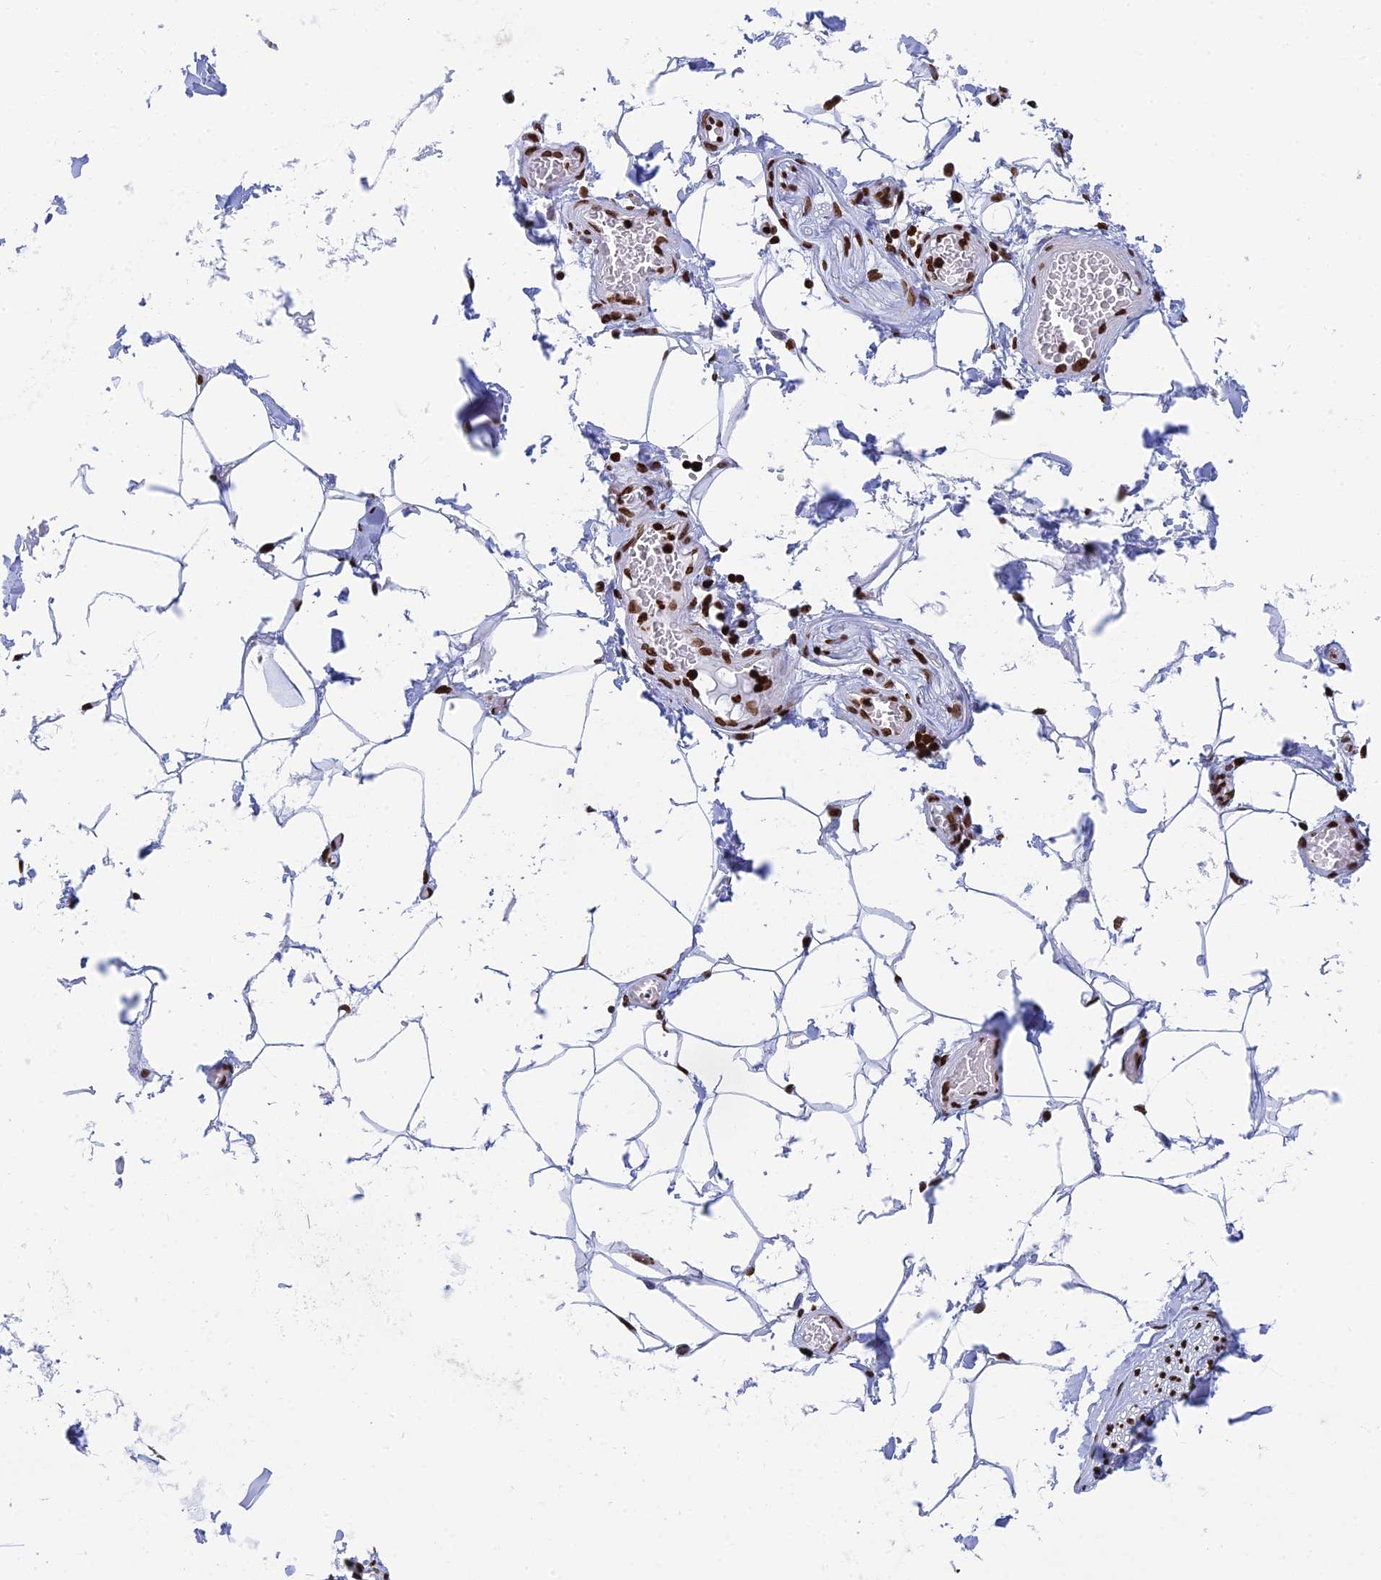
{"staining": {"intensity": "strong", "quantity": ">75%", "location": "nuclear"}, "tissue": "adipose tissue", "cell_type": "Adipocytes", "image_type": "normal", "snomed": [{"axis": "morphology", "description": "Normal tissue, NOS"}, {"axis": "topography", "description": "Soft tissue"}, {"axis": "topography", "description": "Adipose tissue"}, {"axis": "topography", "description": "Vascular tissue"}, {"axis": "topography", "description": "Peripheral nerve tissue"}], "caption": "A high-resolution image shows IHC staining of benign adipose tissue, which reveals strong nuclear positivity in approximately >75% of adipocytes. (DAB (3,3'-diaminobenzidine) IHC, brown staining for protein, blue staining for nuclei).", "gene": "RPAP1", "patient": {"sex": "male", "age": 46}}